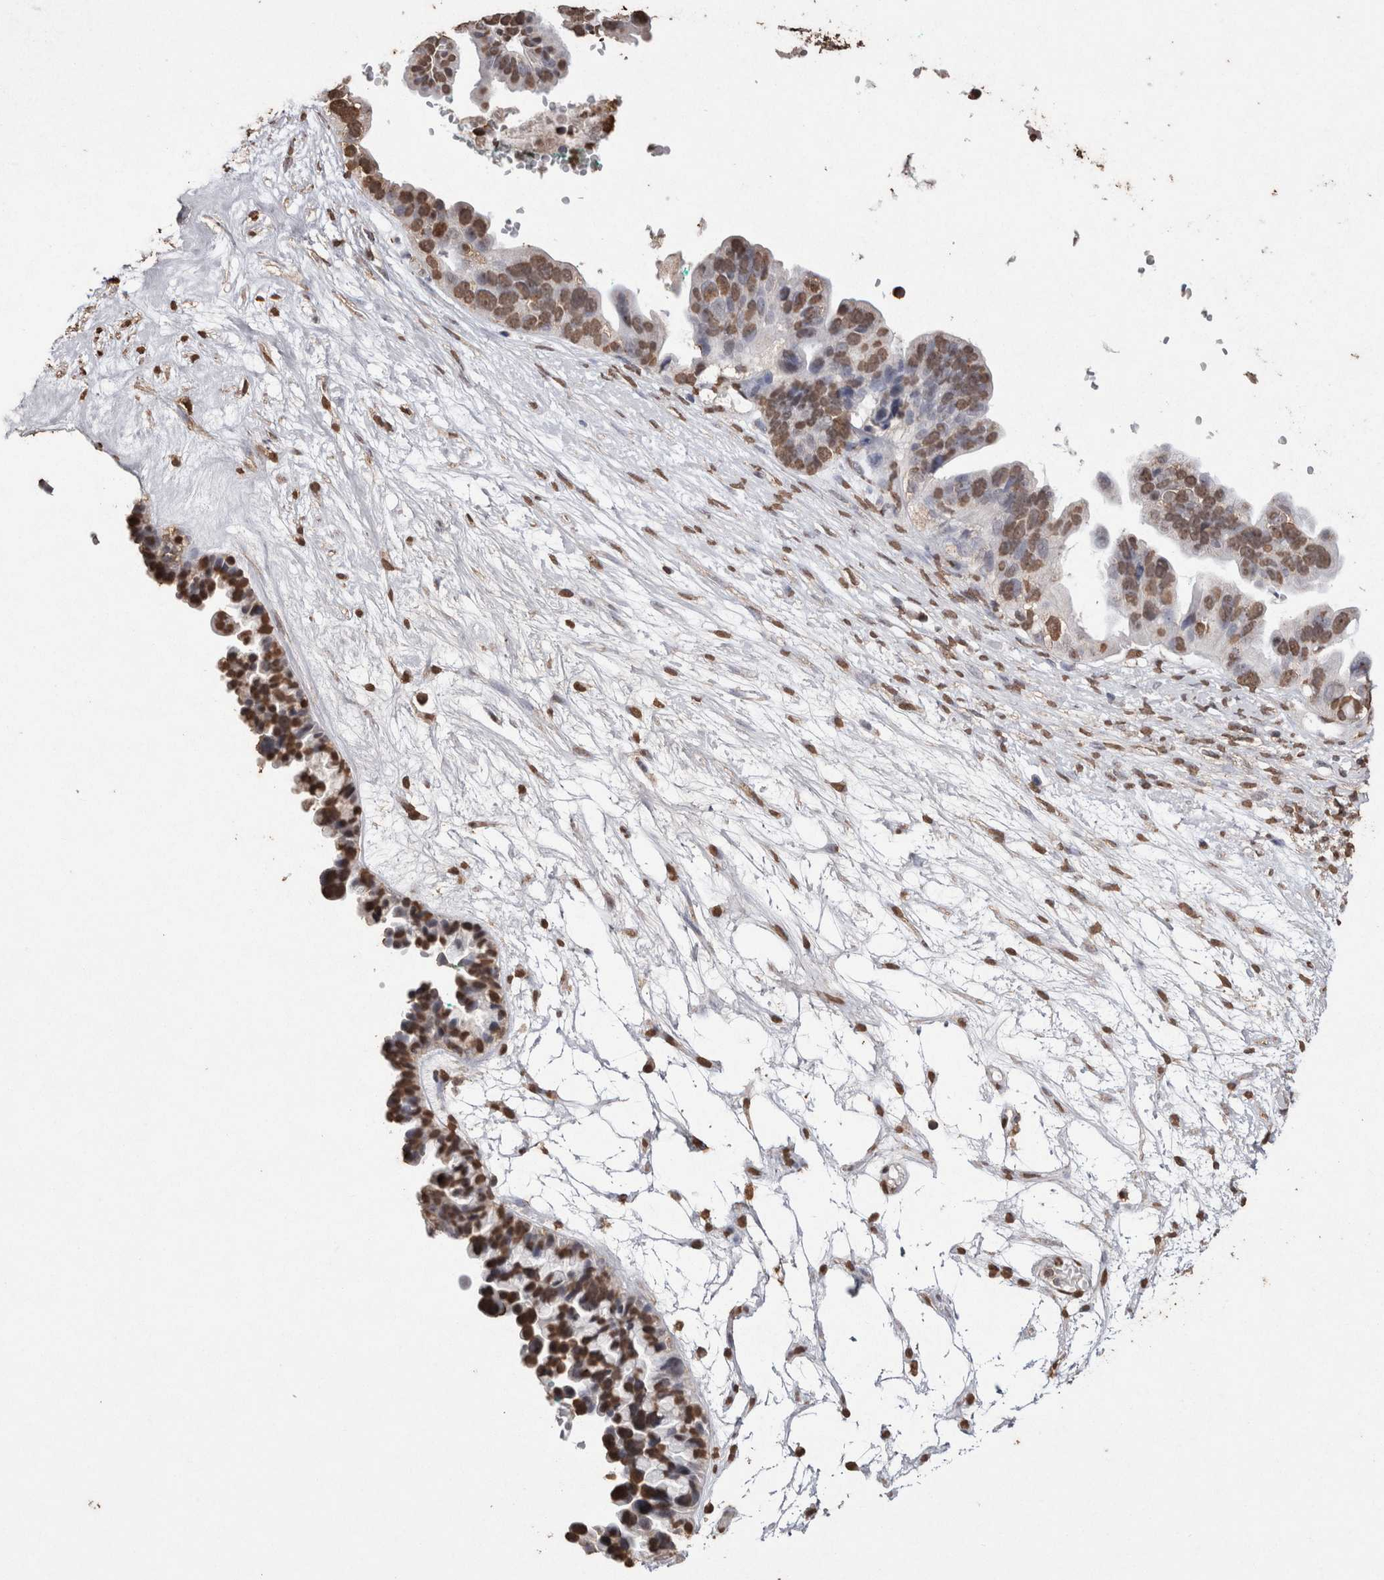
{"staining": {"intensity": "moderate", "quantity": ">75%", "location": "nuclear"}, "tissue": "ovarian cancer", "cell_type": "Tumor cells", "image_type": "cancer", "snomed": [{"axis": "morphology", "description": "Cystadenocarcinoma, serous, NOS"}, {"axis": "topography", "description": "Ovary"}], "caption": "This image reveals immunohistochemistry (IHC) staining of ovarian serous cystadenocarcinoma, with medium moderate nuclear positivity in about >75% of tumor cells.", "gene": "NTHL1", "patient": {"sex": "female", "age": 56}}